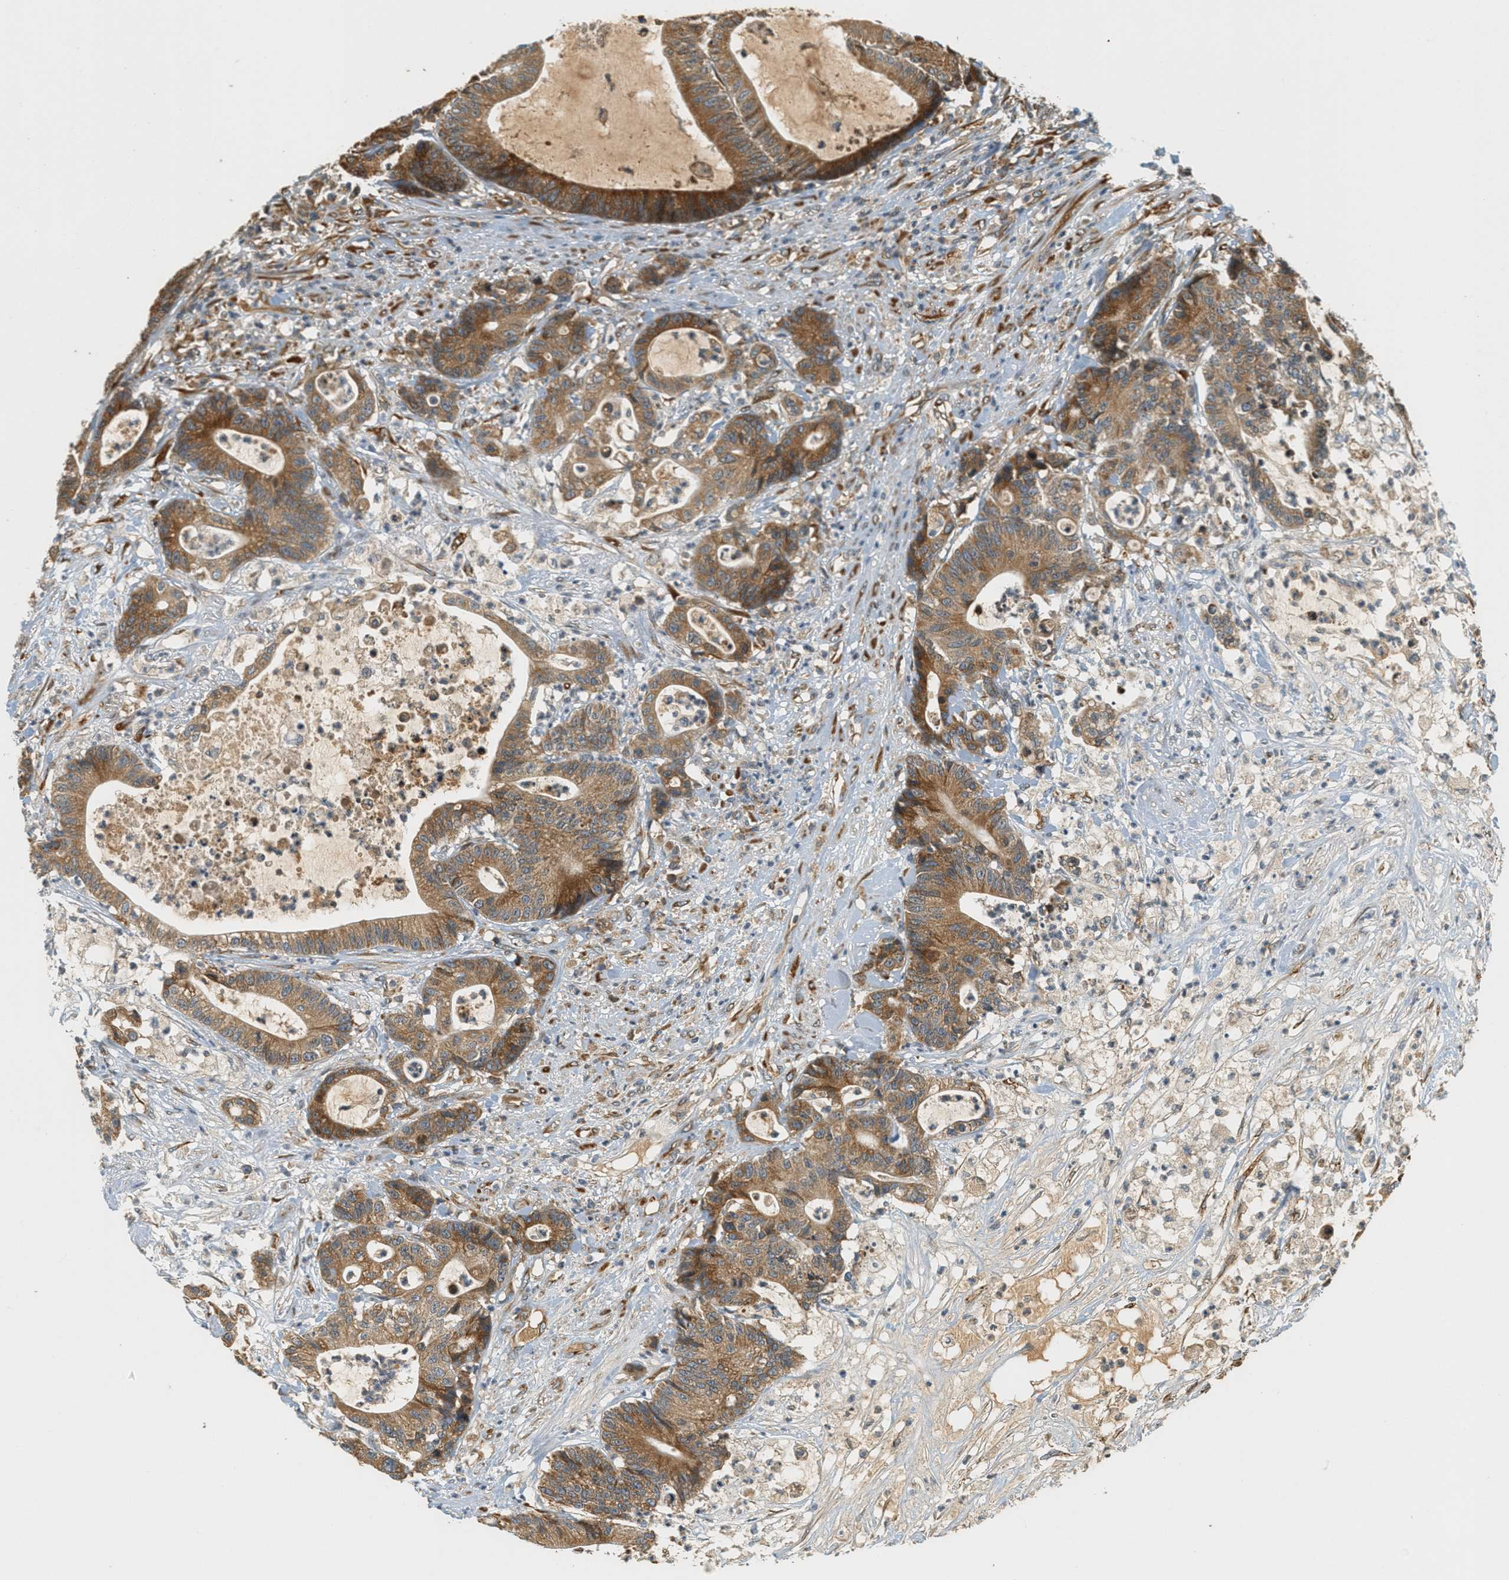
{"staining": {"intensity": "moderate", "quantity": ">75%", "location": "cytoplasmic/membranous"}, "tissue": "colorectal cancer", "cell_type": "Tumor cells", "image_type": "cancer", "snomed": [{"axis": "morphology", "description": "Adenocarcinoma, NOS"}, {"axis": "topography", "description": "Colon"}], "caption": "Protein expression analysis of colorectal cancer (adenocarcinoma) shows moderate cytoplasmic/membranous positivity in about >75% of tumor cells.", "gene": "PDK1", "patient": {"sex": "female", "age": 84}}